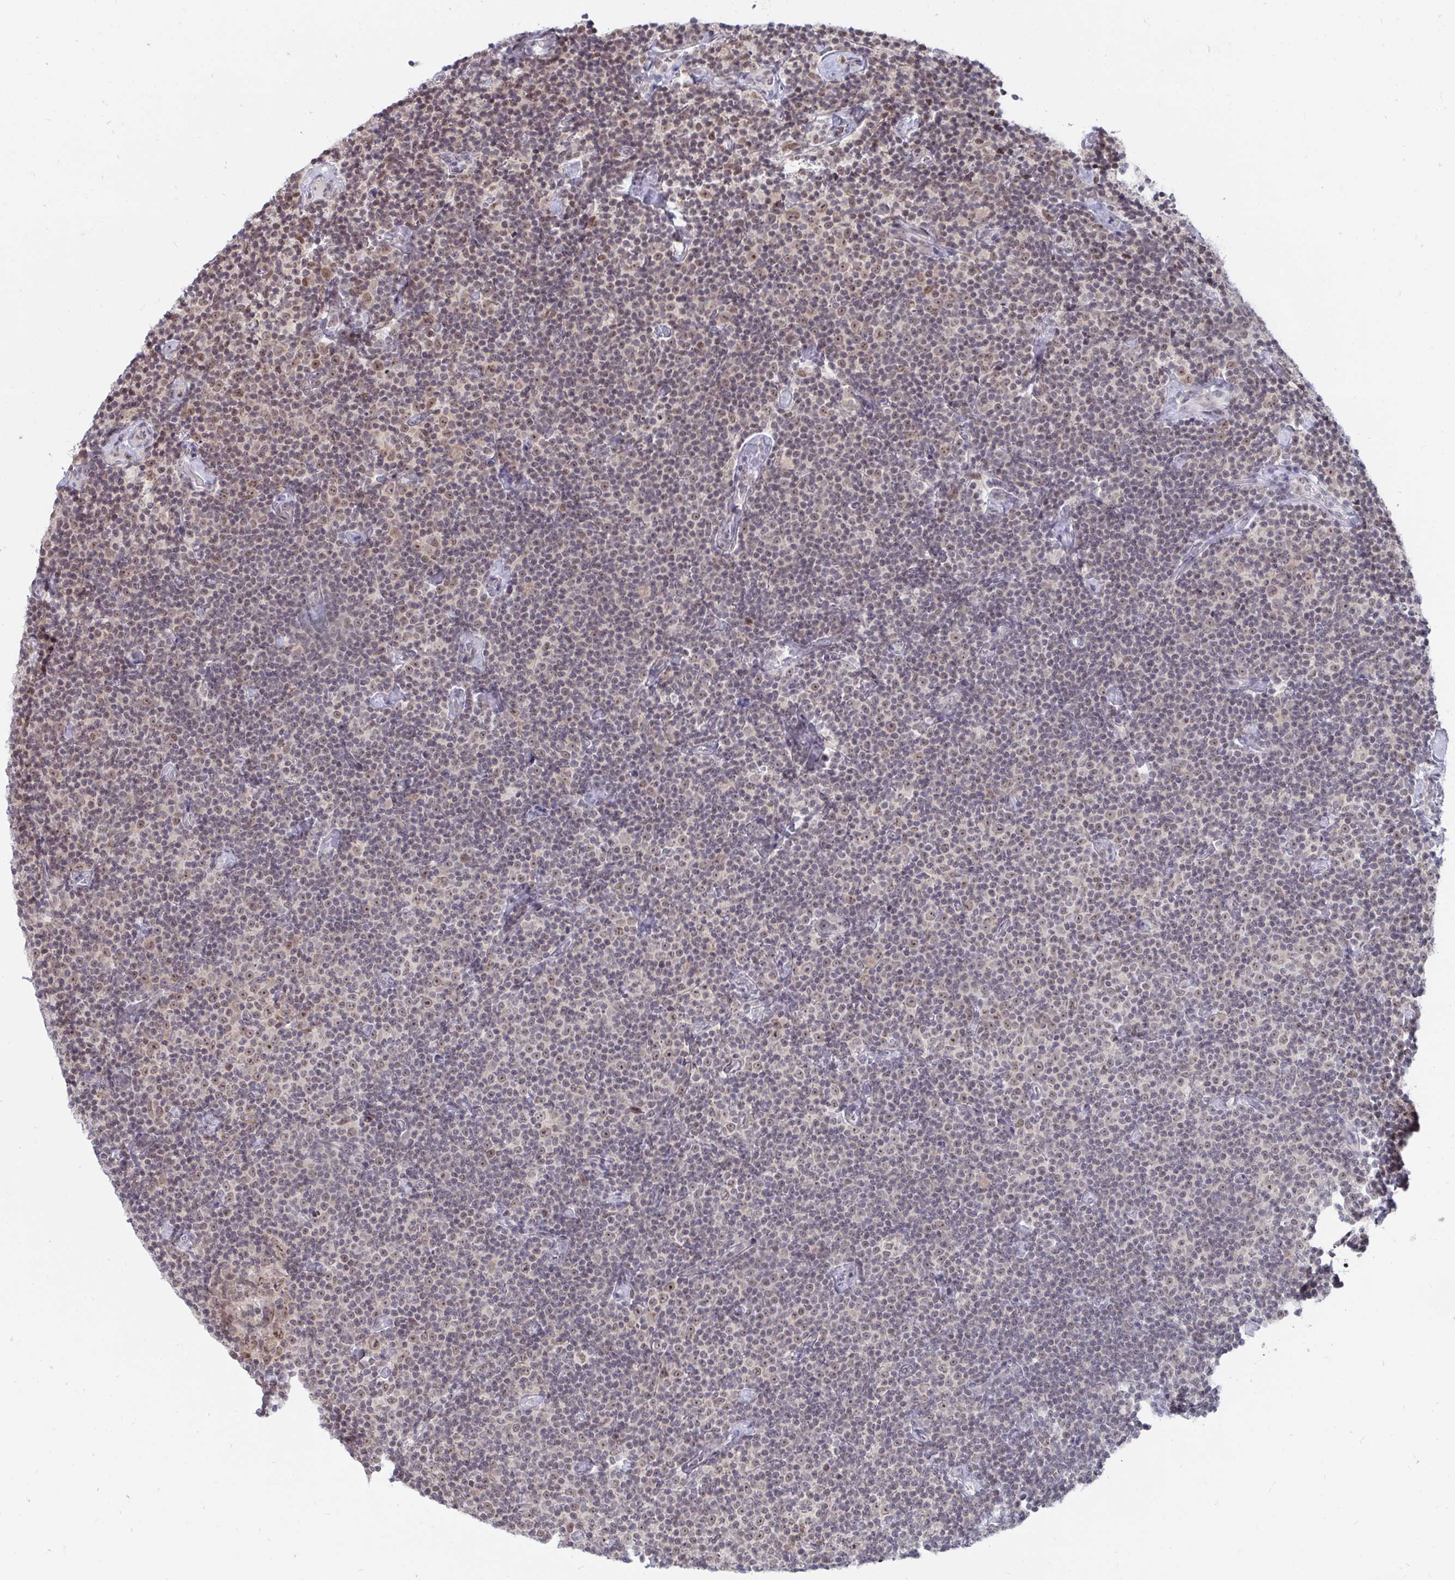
{"staining": {"intensity": "weak", "quantity": "<25%", "location": "nuclear"}, "tissue": "lymphoma", "cell_type": "Tumor cells", "image_type": "cancer", "snomed": [{"axis": "morphology", "description": "Malignant lymphoma, non-Hodgkin's type, Low grade"}, {"axis": "topography", "description": "Lymph node"}], "caption": "The histopathology image reveals no staining of tumor cells in lymphoma. (Immunohistochemistry (ihc), brightfield microscopy, high magnification).", "gene": "TRIP12", "patient": {"sex": "male", "age": 81}}